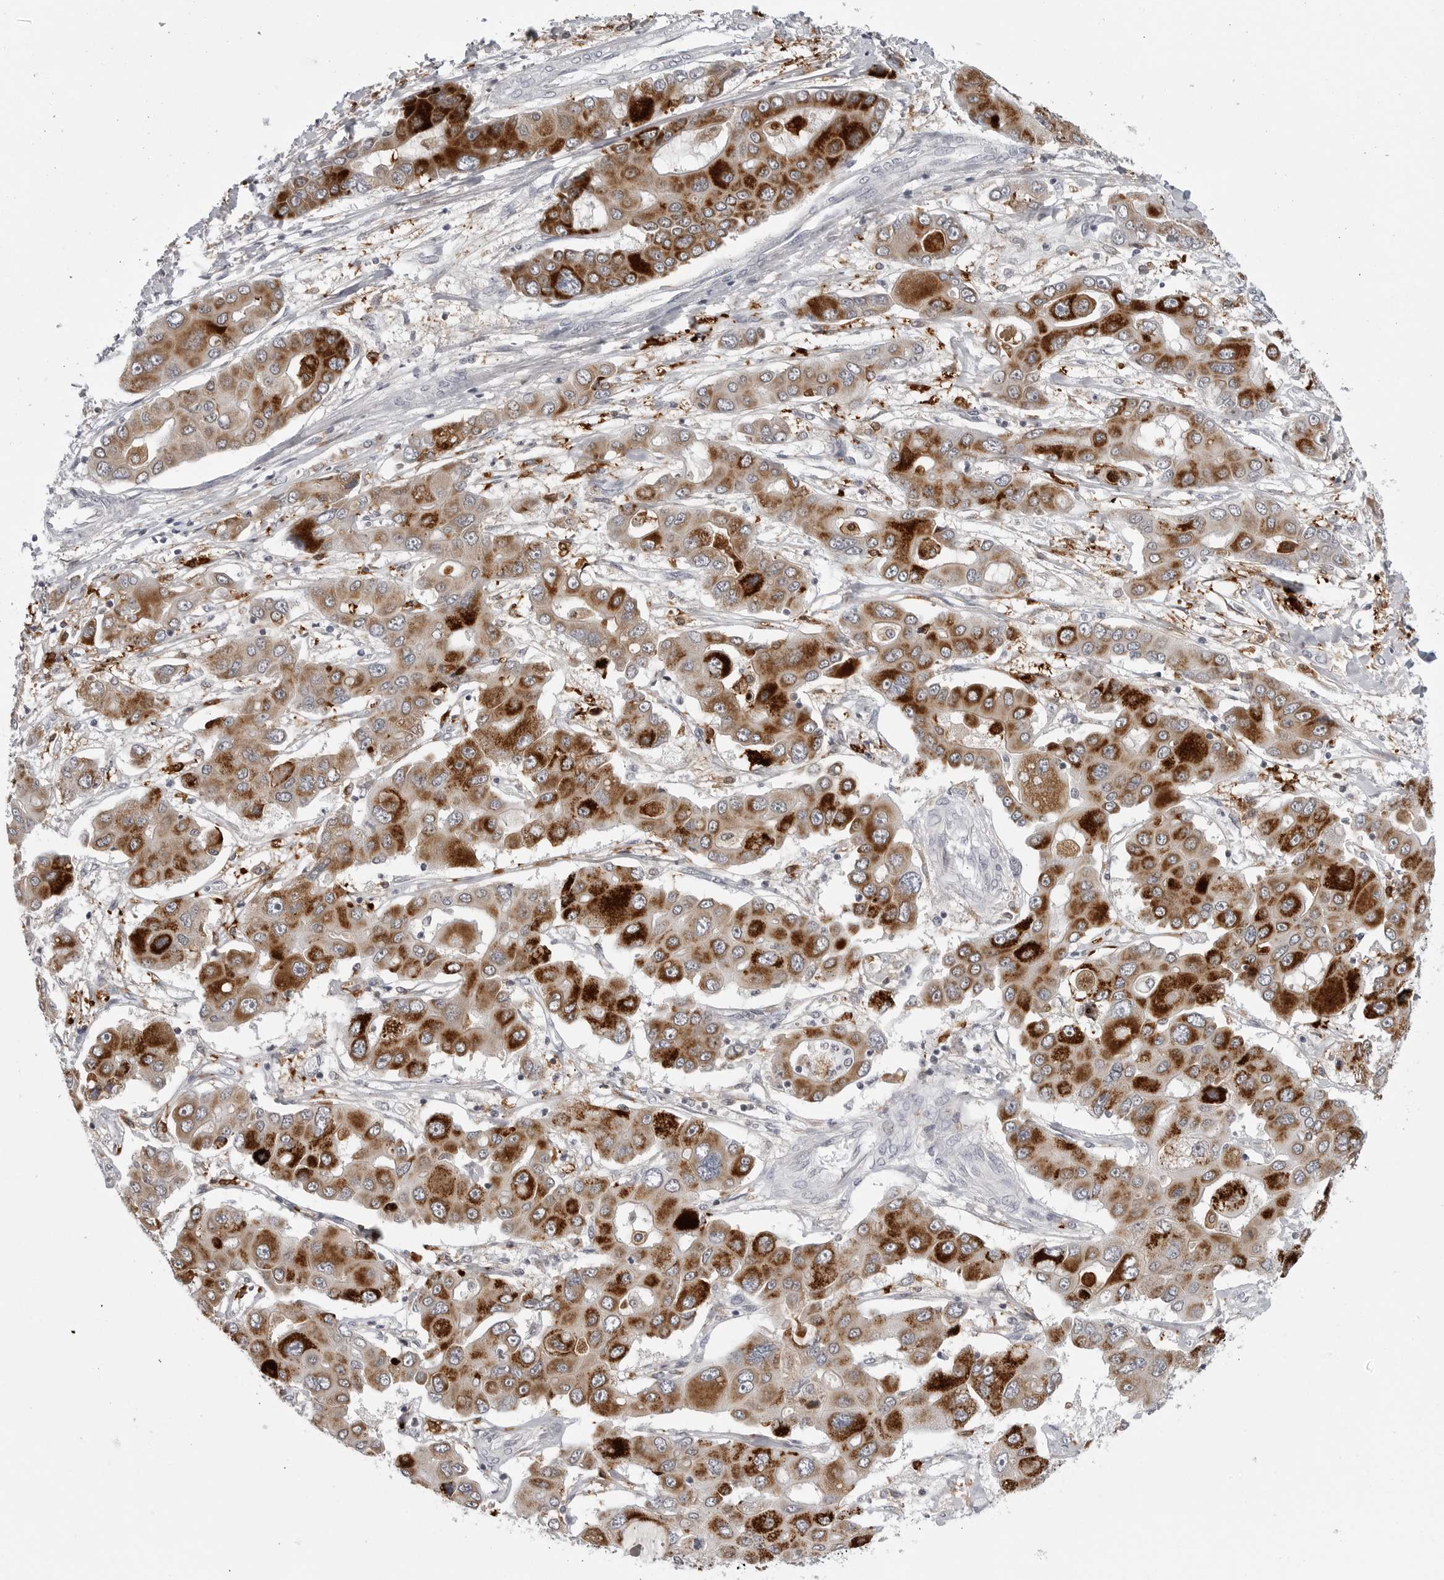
{"staining": {"intensity": "strong", "quantity": ">75%", "location": "cytoplasmic/membranous"}, "tissue": "liver cancer", "cell_type": "Tumor cells", "image_type": "cancer", "snomed": [{"axis": "morphology", "description": "Cholangiocarcinoma"}, {"axis": "topography", "description": "Liver"}], "caption": "Approximately >75% of tumor cells in human liver cancer (cholangiocarcinoma) exhibit strong cytoplasmic/membranous protein expression as visualized by brown immunohistochemical staining.", "gene": "CDK20", "patient": {"sex": "male", "age": 67}}